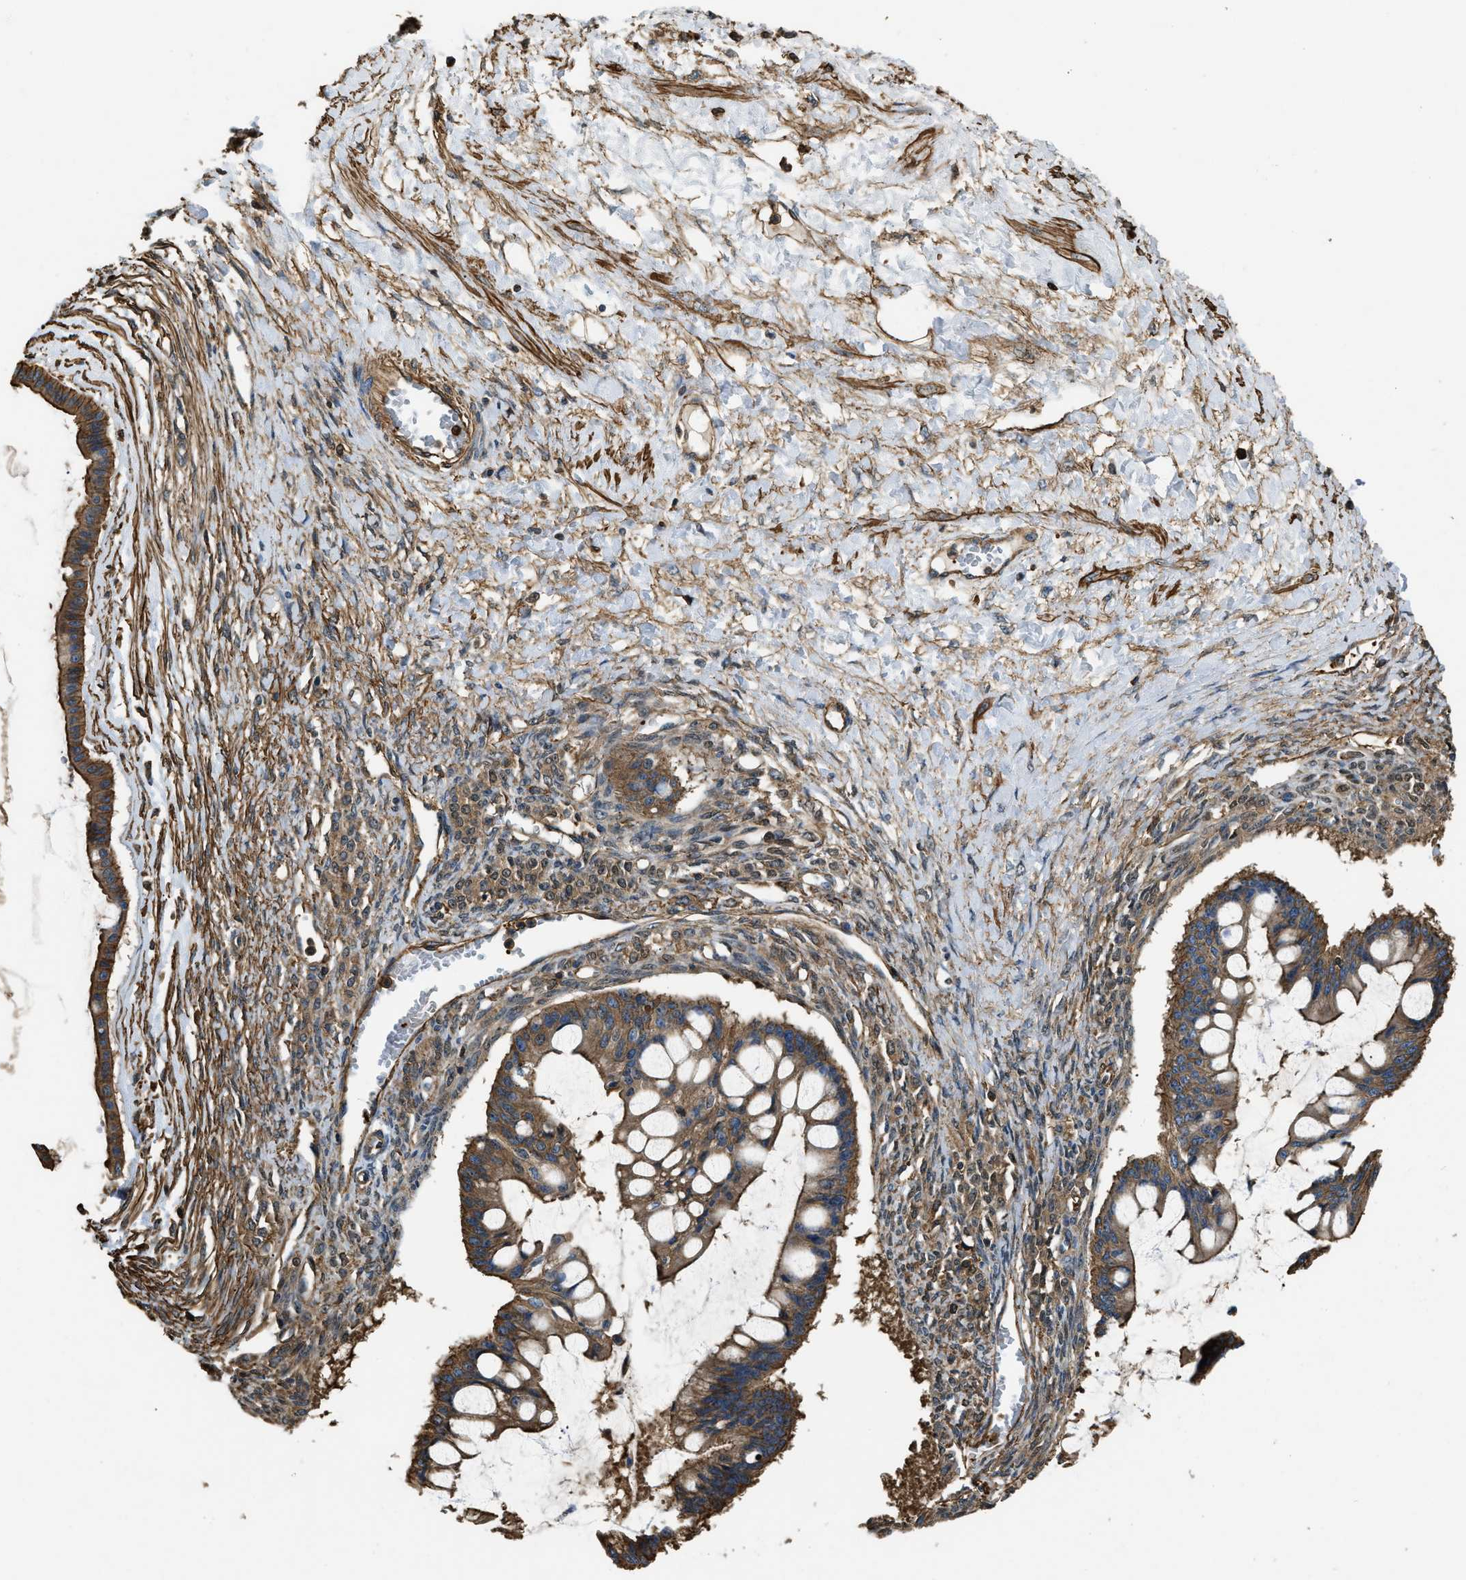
{"staining": {"intensity": "moderate", "quantity": ">75%", "location": "cytoplasmic/membranous"}, "tissue": "ovarian cancer", "cell_type": "Tumor cells", "image_type": "cancer", "snomed": [{"axis": "morphology", "description": "Cystadenocarcinoma, mucinous, NOS"}, {"axis": "topography", "description": "Ovary"}], "caption": "About >75% of tumor cells in human mucinous cystadenocarcinoma (ovarian) demonstrate moderate cytoplasmic/membranous protein expression as visualized by brown immunohistochemical staining.", "gene": "YARS1", "patient": {"sex": "female", "age": 73}}